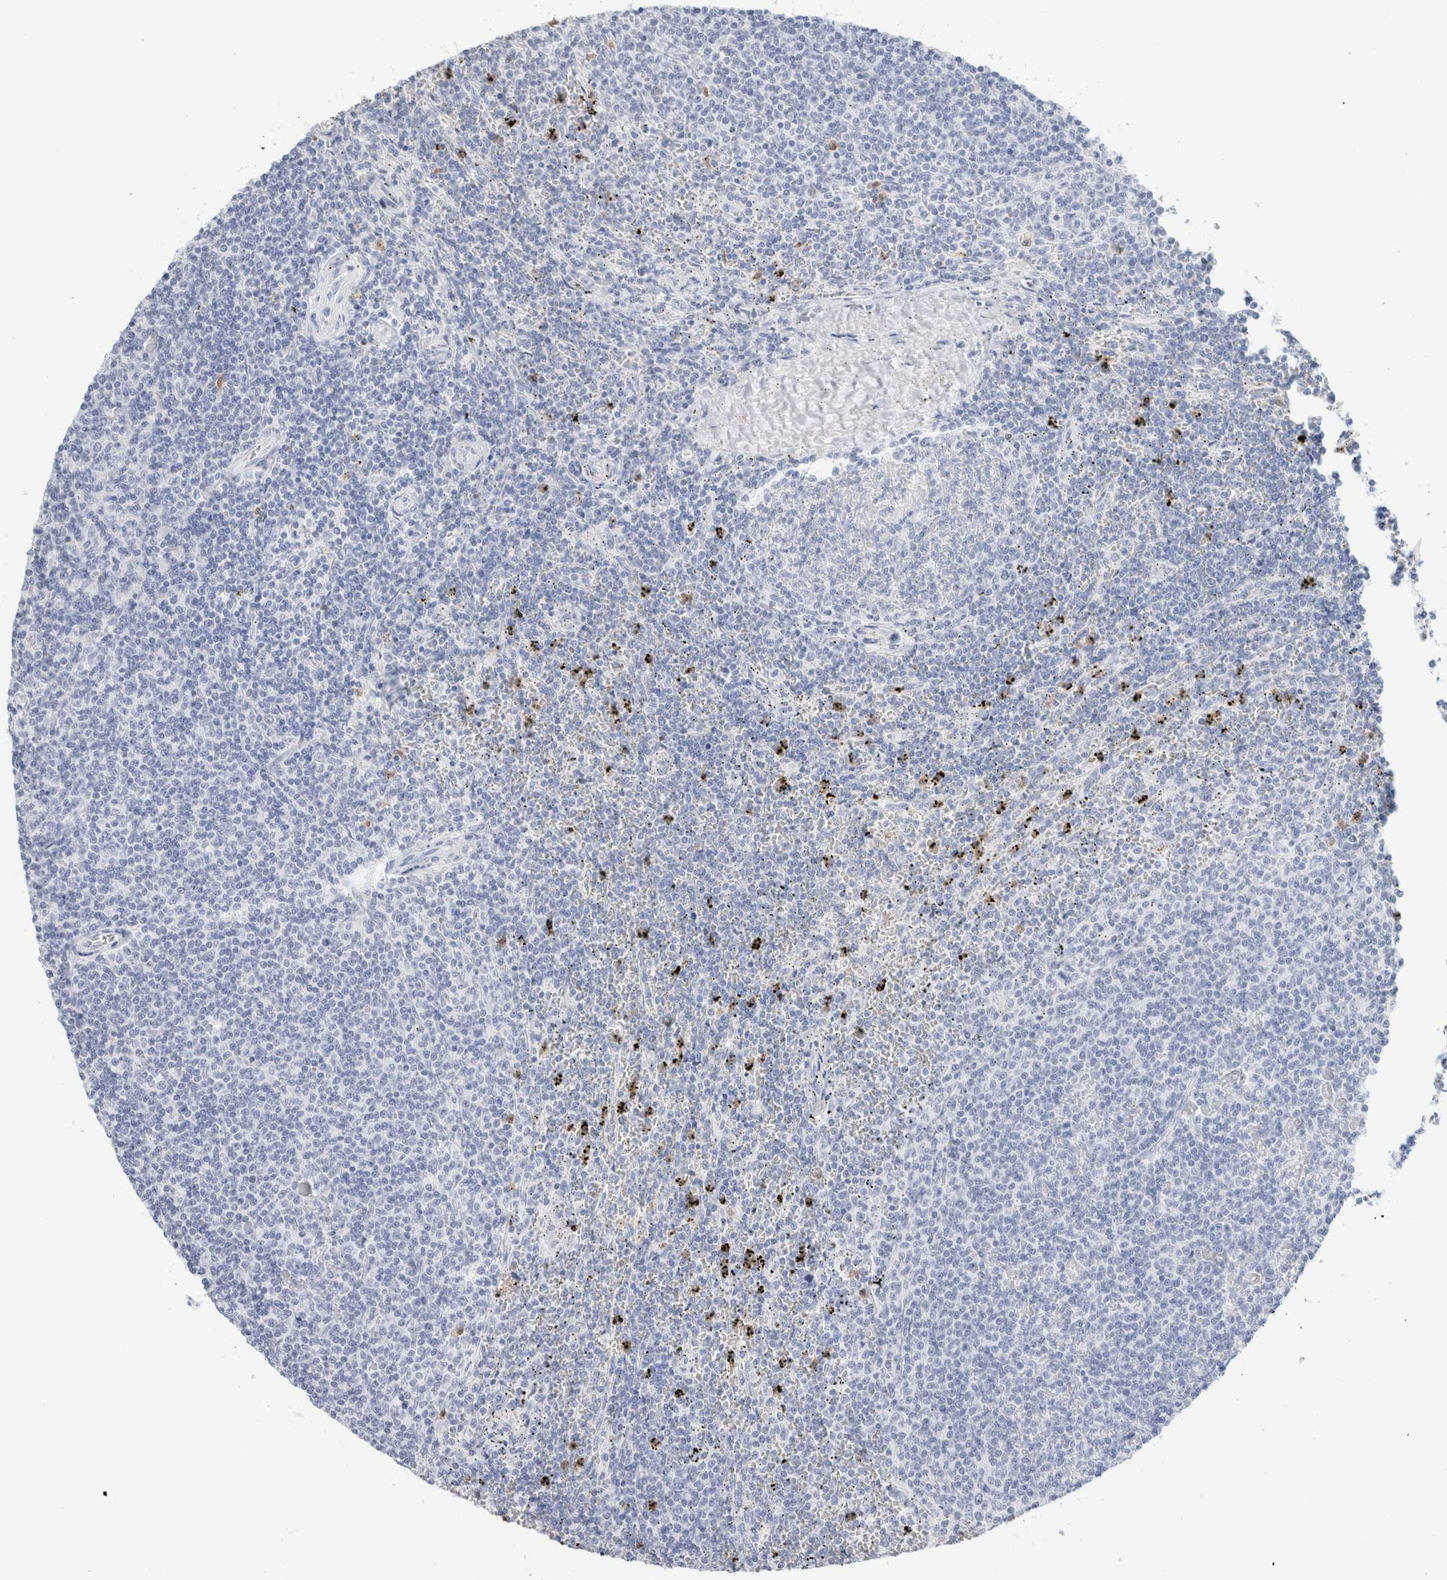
{"staining": {"intensity": "negative", "quantity": "none", "location": "none"}, "tissue": "lymphoma", "cell_type": "Tumor cells", "image_type": "cancer", "snomed": [{"axis": "morphology", "description": "Malignant lymphoma, non-Hodgkin's type, Low grade"}, {"axis": "topography", "description": "Spleen"}], "caption": "Tumor cells show no significant staining in malignant lymphoma, non-Hodgkin's type (low-grade).", "gene": "ARG1", "patient": {"sex": "female", "age": 50}}